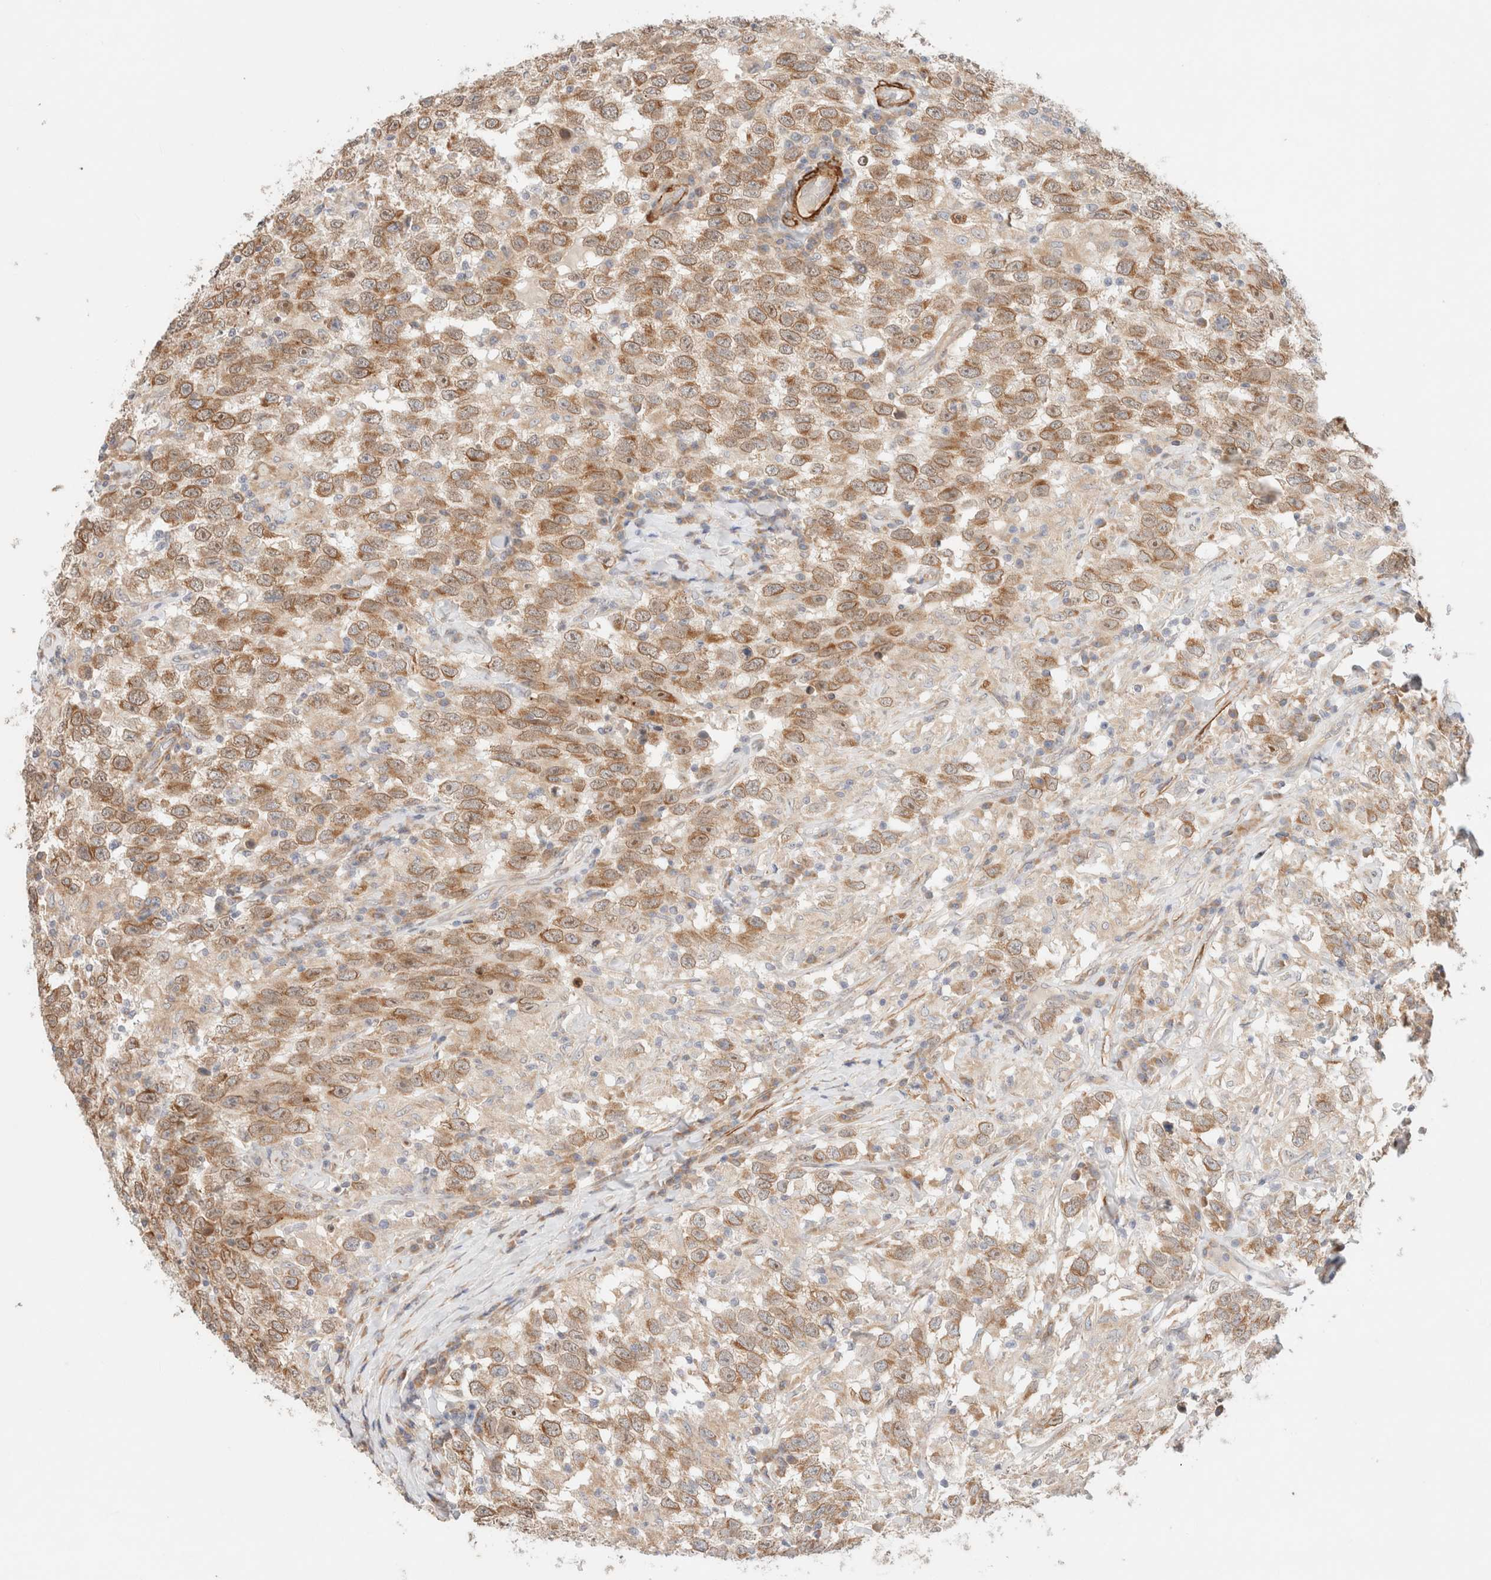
{"staining": {"intensity": "moderate", "quantity": ">75%", "location": "cytoplasmic/membranous,nuclear"}, "tissue": "testis cancer", "cell_type": "Tumor cells", "image_type": "cancer", "snomed": [{"axis": "morphology", "description": "Seminoma, NOS"}, {"axis": "topography", "description": "Testis"}], "caption": "Seminoma (testis) stained with a brown dye demonstrates moderate cytoplasmic/membranous and nuclear positive staining in about >75% of tumor cells.", "gene": "RRP15", "patient": {"sex": "male", "age": 41}}